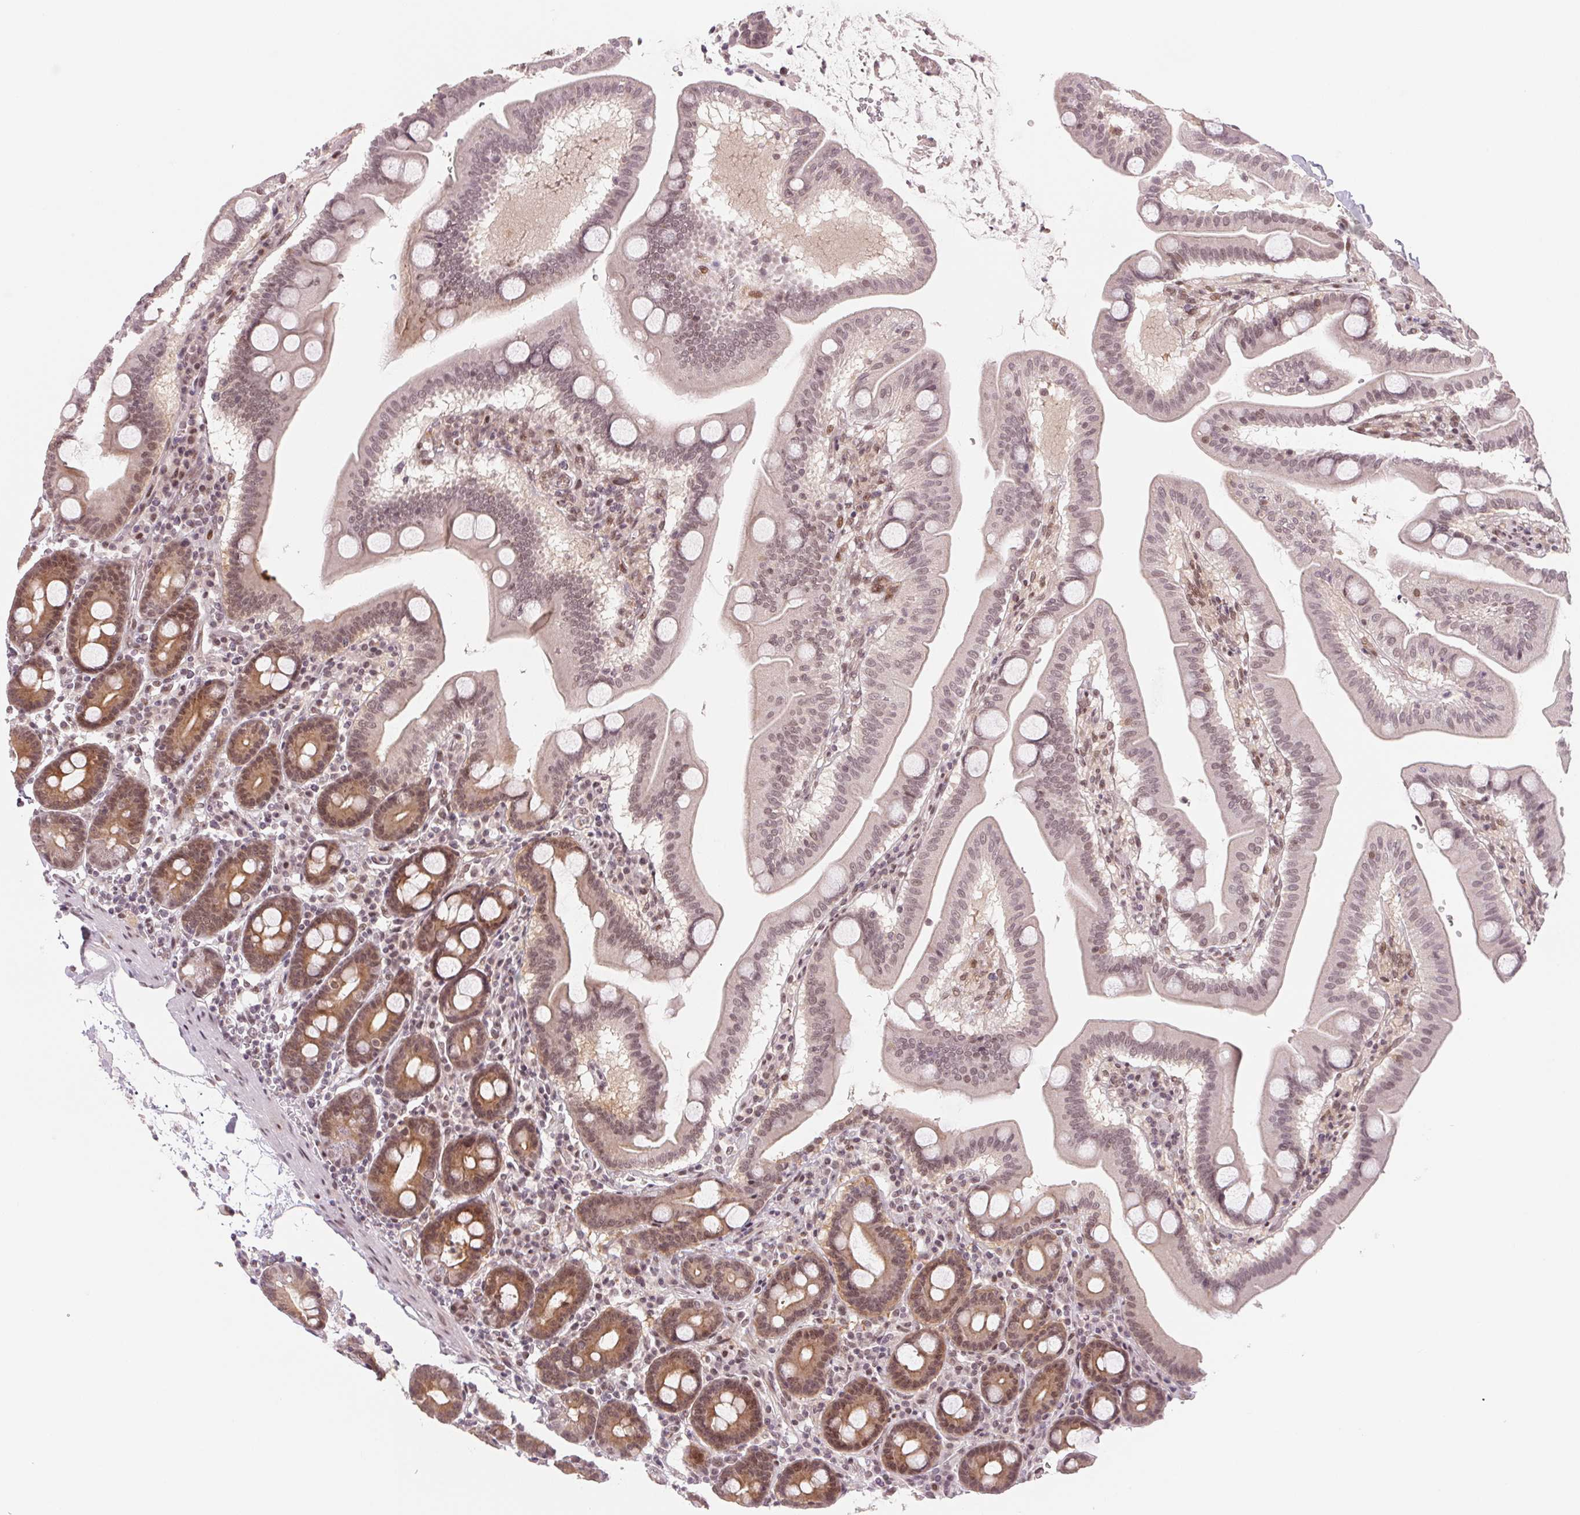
{"staining": {"intensity": "moderate", "quantity": "25%-75%", "location": "cytoplasmic/membranous,nuclear"}, "tissue": "duodenum", "cell_type": "Glandular cells", "image_type": "normal", "snomed": [{"axis": "morphology", "description": "Normal tissue, NOS"}, {"axis": "topography", "description": "Pancreas"}, {"axis": "topography", "description": "Duodenum"}], "caption": "Brown immunohistochemical staining in benign duodenum demonstrates moderate cytoplasmic/membranous,nuclear staining in approximately 25%-75% of glandular cells.", "gene": "DNAJB6", "patient": {"sex": "male", "age": 59}}